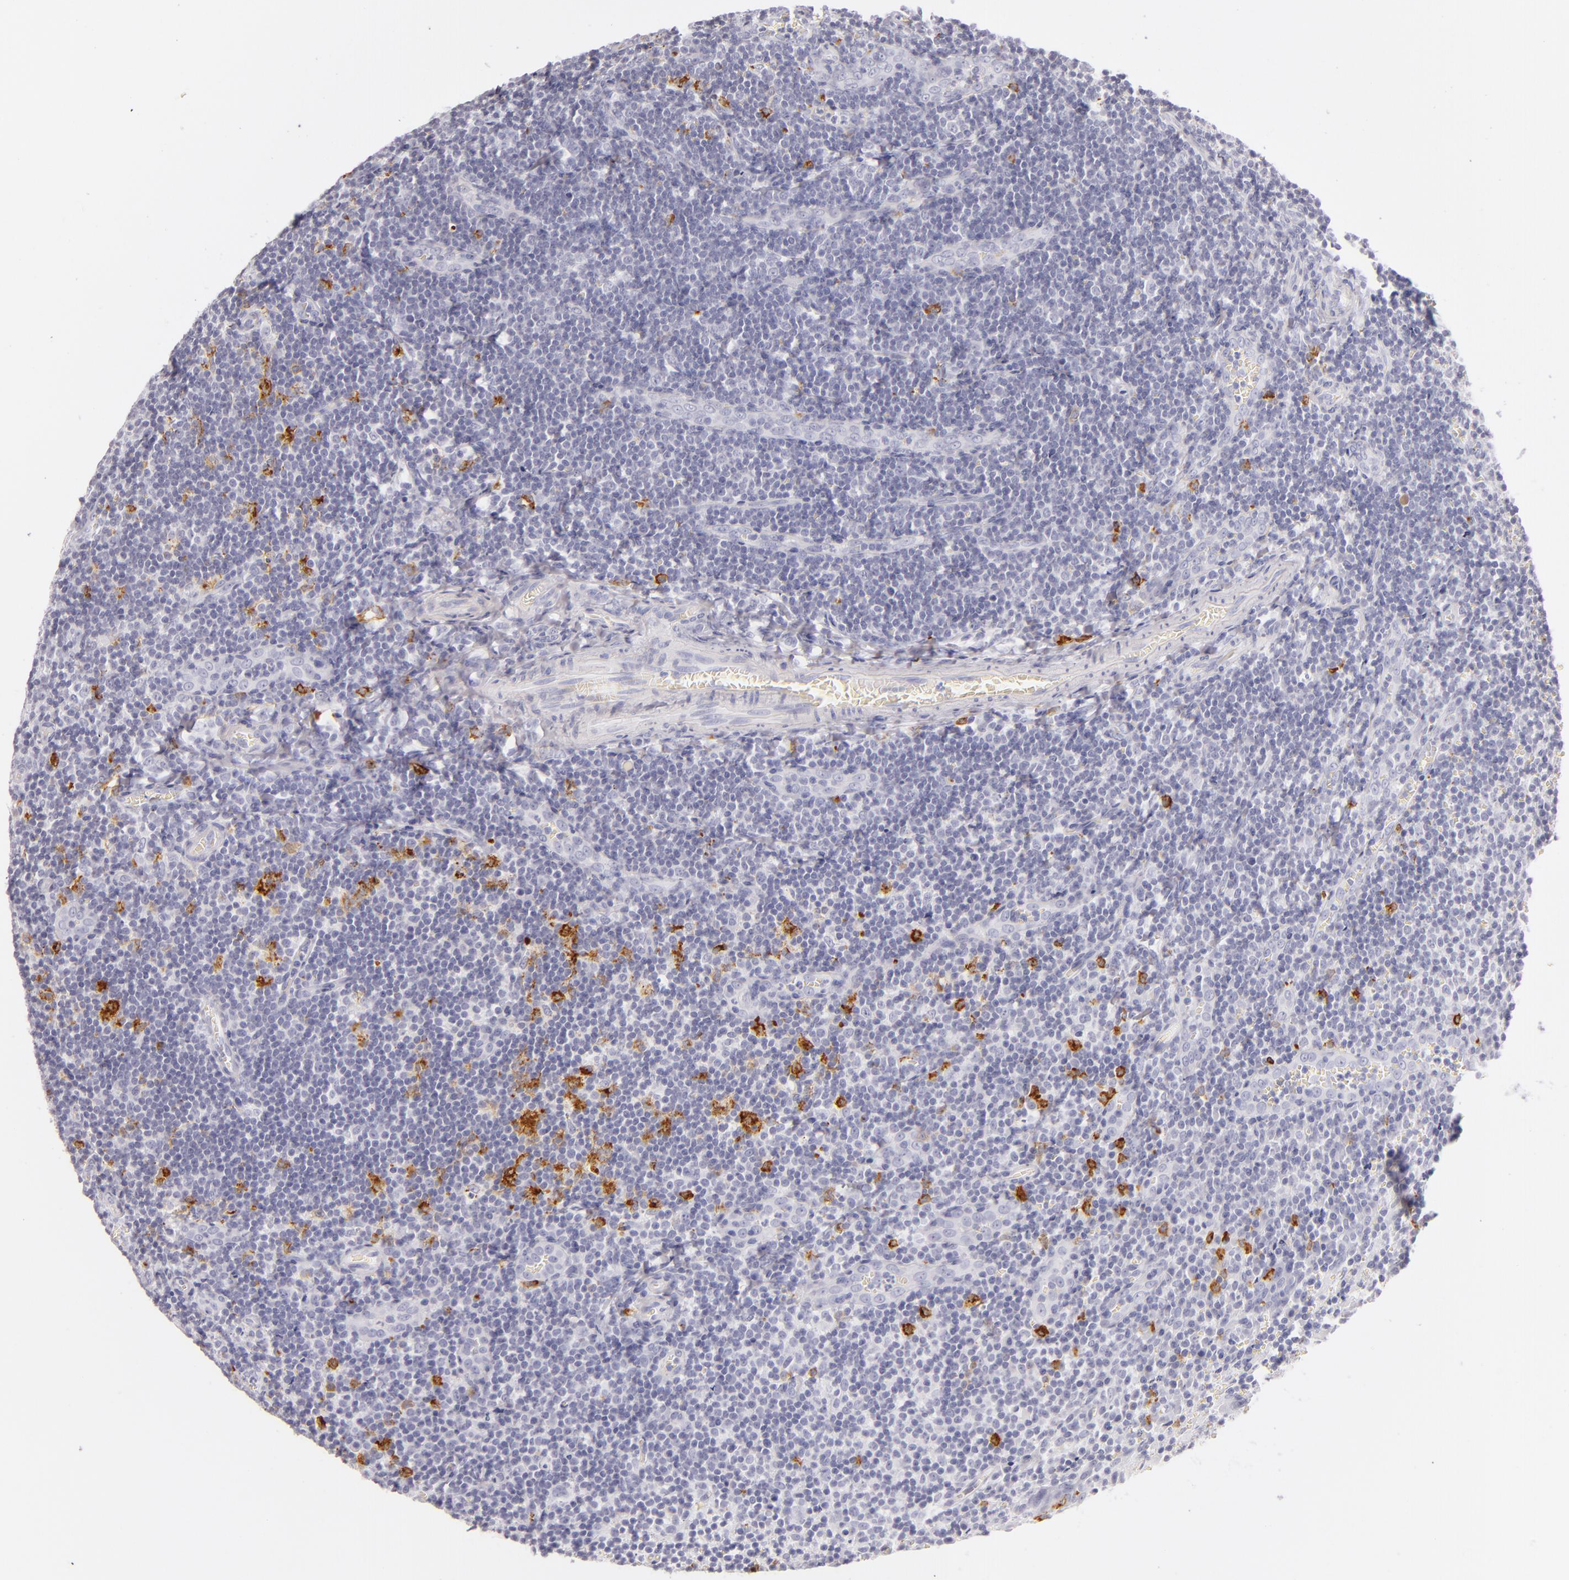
{"staining": {"intensity": "negative", "quantity": "none", "location": "none"}, "tissue": "tonsil", "cell_type": "Germinal center cells", "image_type": "normal", "snomed": [{"axis": "morphology", "description": "Normal tissue, NOS"}, {"axis": "topography", "description": "Tonsil"}], "caption": "High power microscopy histopathology image of an IHC image of benign tonsil, revealing no significant positivity in germinal center cells.", "gene": "CD207", "patient": {"sex": "male", "age": 20}}